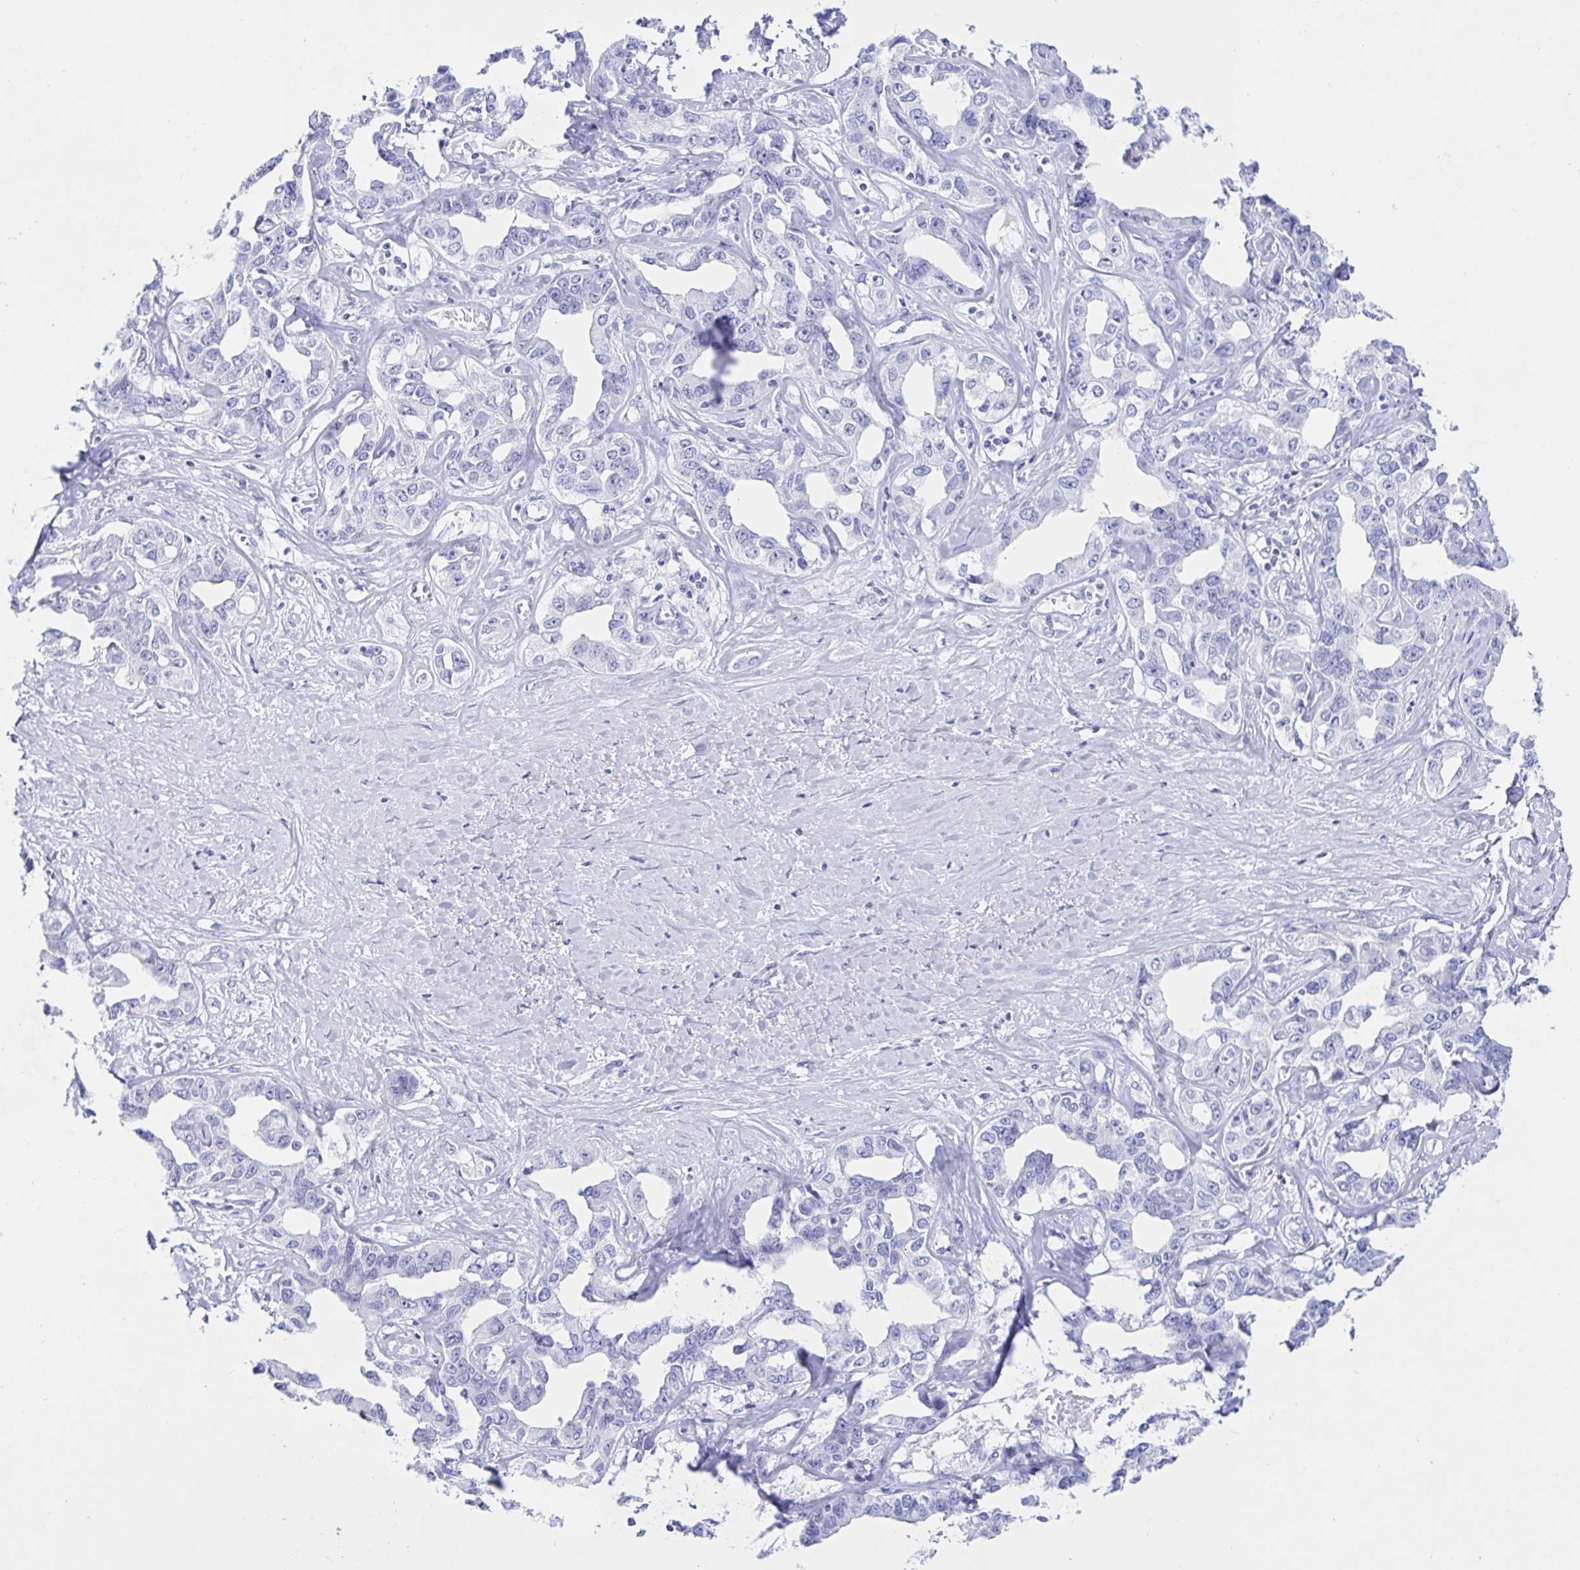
{"staining": {"intensity": "negative", "quantity": "none", "location": "none"}, "tissue": "liver cancer", "cell_type": "Tumor cells", "image_type": "cancer", "snomed": [{"axis": "morphology", "description": "Cholangiocarcinoma"}, {"axis": "topography", "description": "Liver"}], "caption": "Human liver cancer (cholangiocarcinoma) stained for a protein using immunohistochemistry (IHC) shows no positivity in tumor cells.", "gene": "KCNH6", "patient": {"sex": "male", "age": 59}}